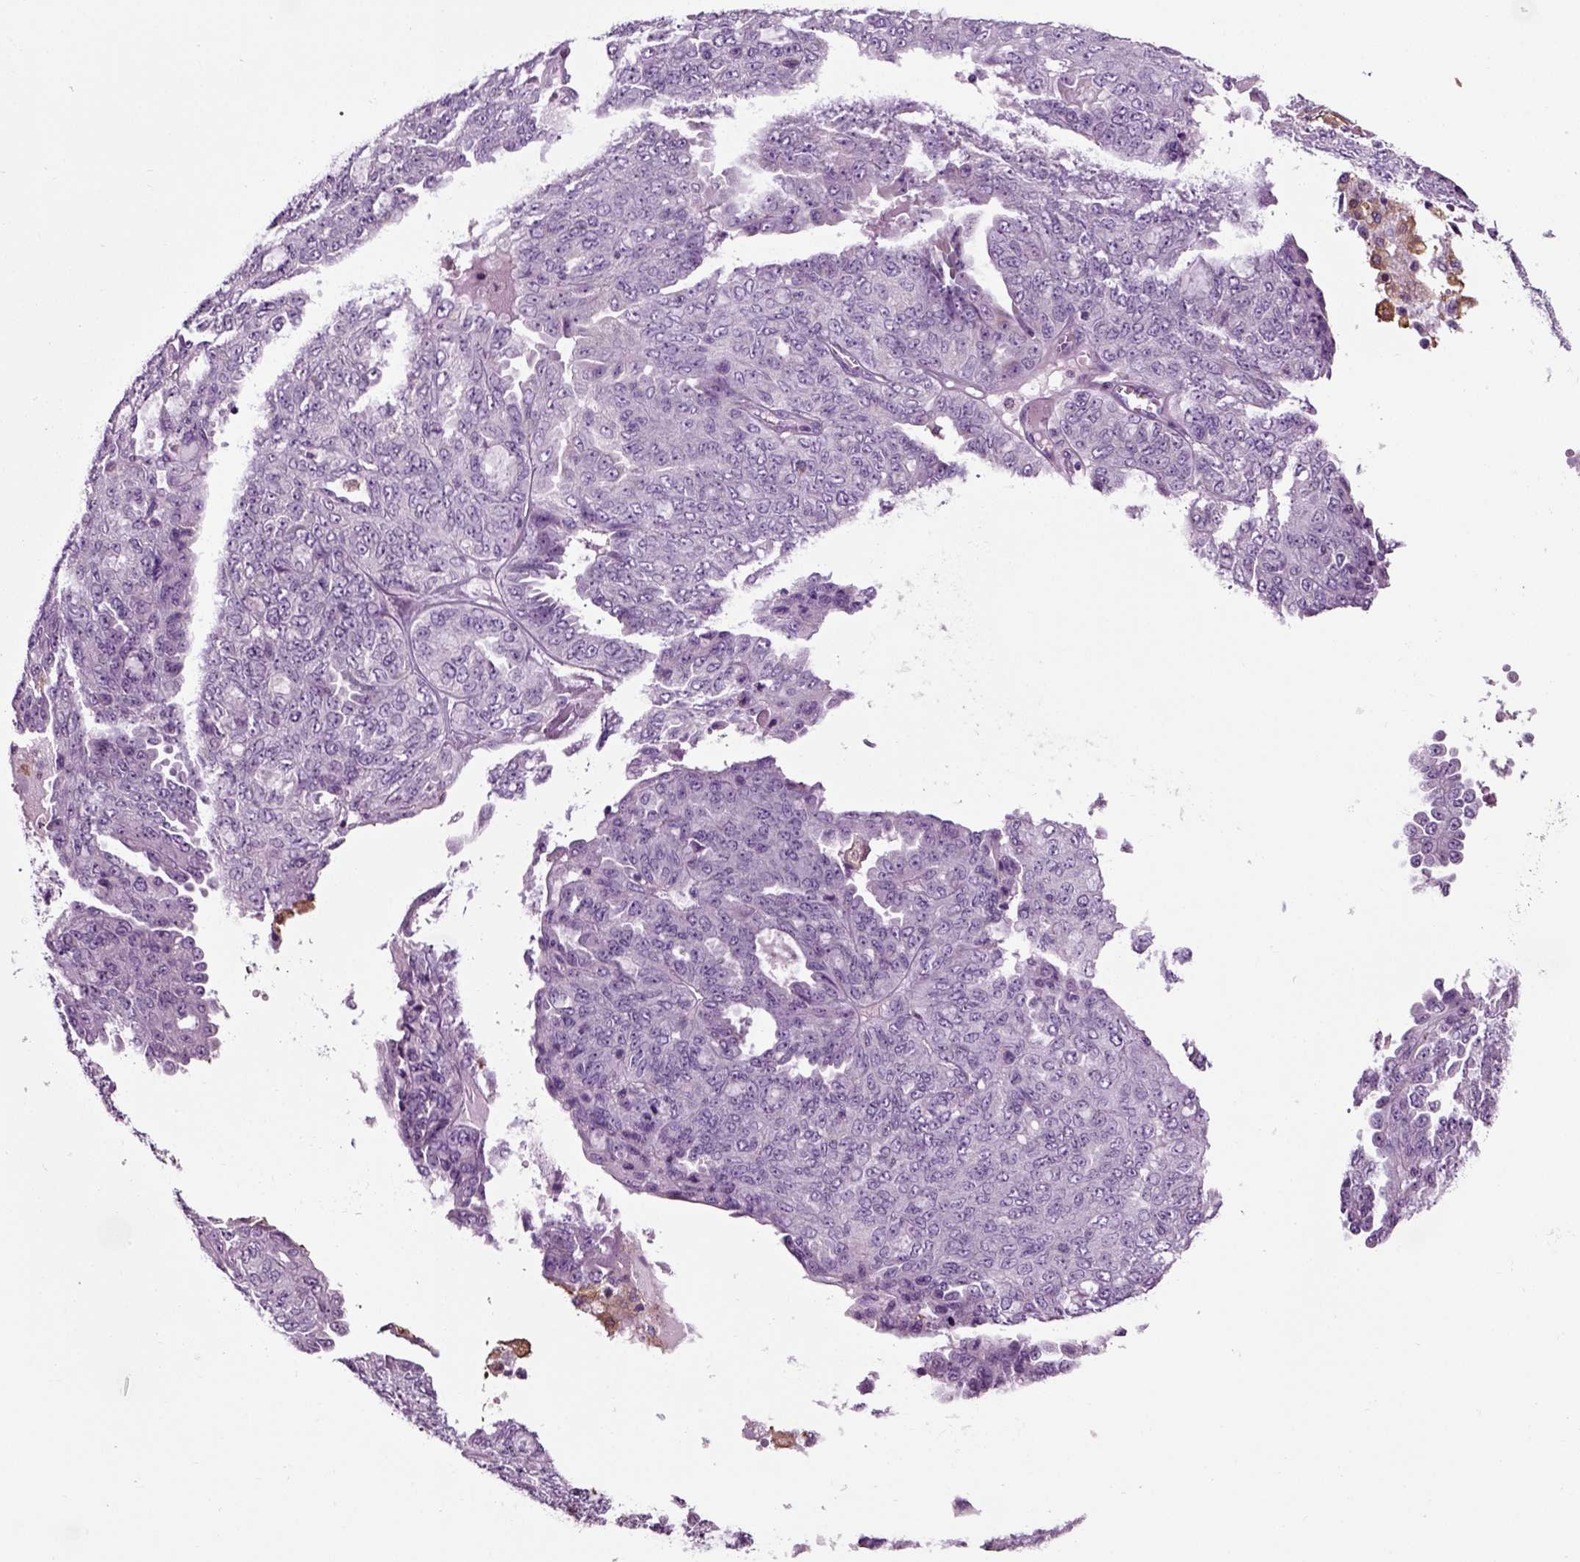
{"staining": {"intensity": "negative", "quantity": "none", "location": "none"}, "tissue": "ovarian cancer", "cell_type": "Tumor cells", "image_type": "cancer", "snomed": [{"axis": "morphology", "description": "Cystadenocarcinoma, serous, NOS"}, {"axis": "topography", "description": "Ovary"}], "caption": "IHC micrograph of neoplastic tissue: ovarian cancer (serous cystadenocarcinoma) stained with DAB (3,3'-diaminobenzidine) exhibits no significant protein positivity in tumor cells.", "gene": "DNAH10", "patient": {"sex": "female", "age": 71}}